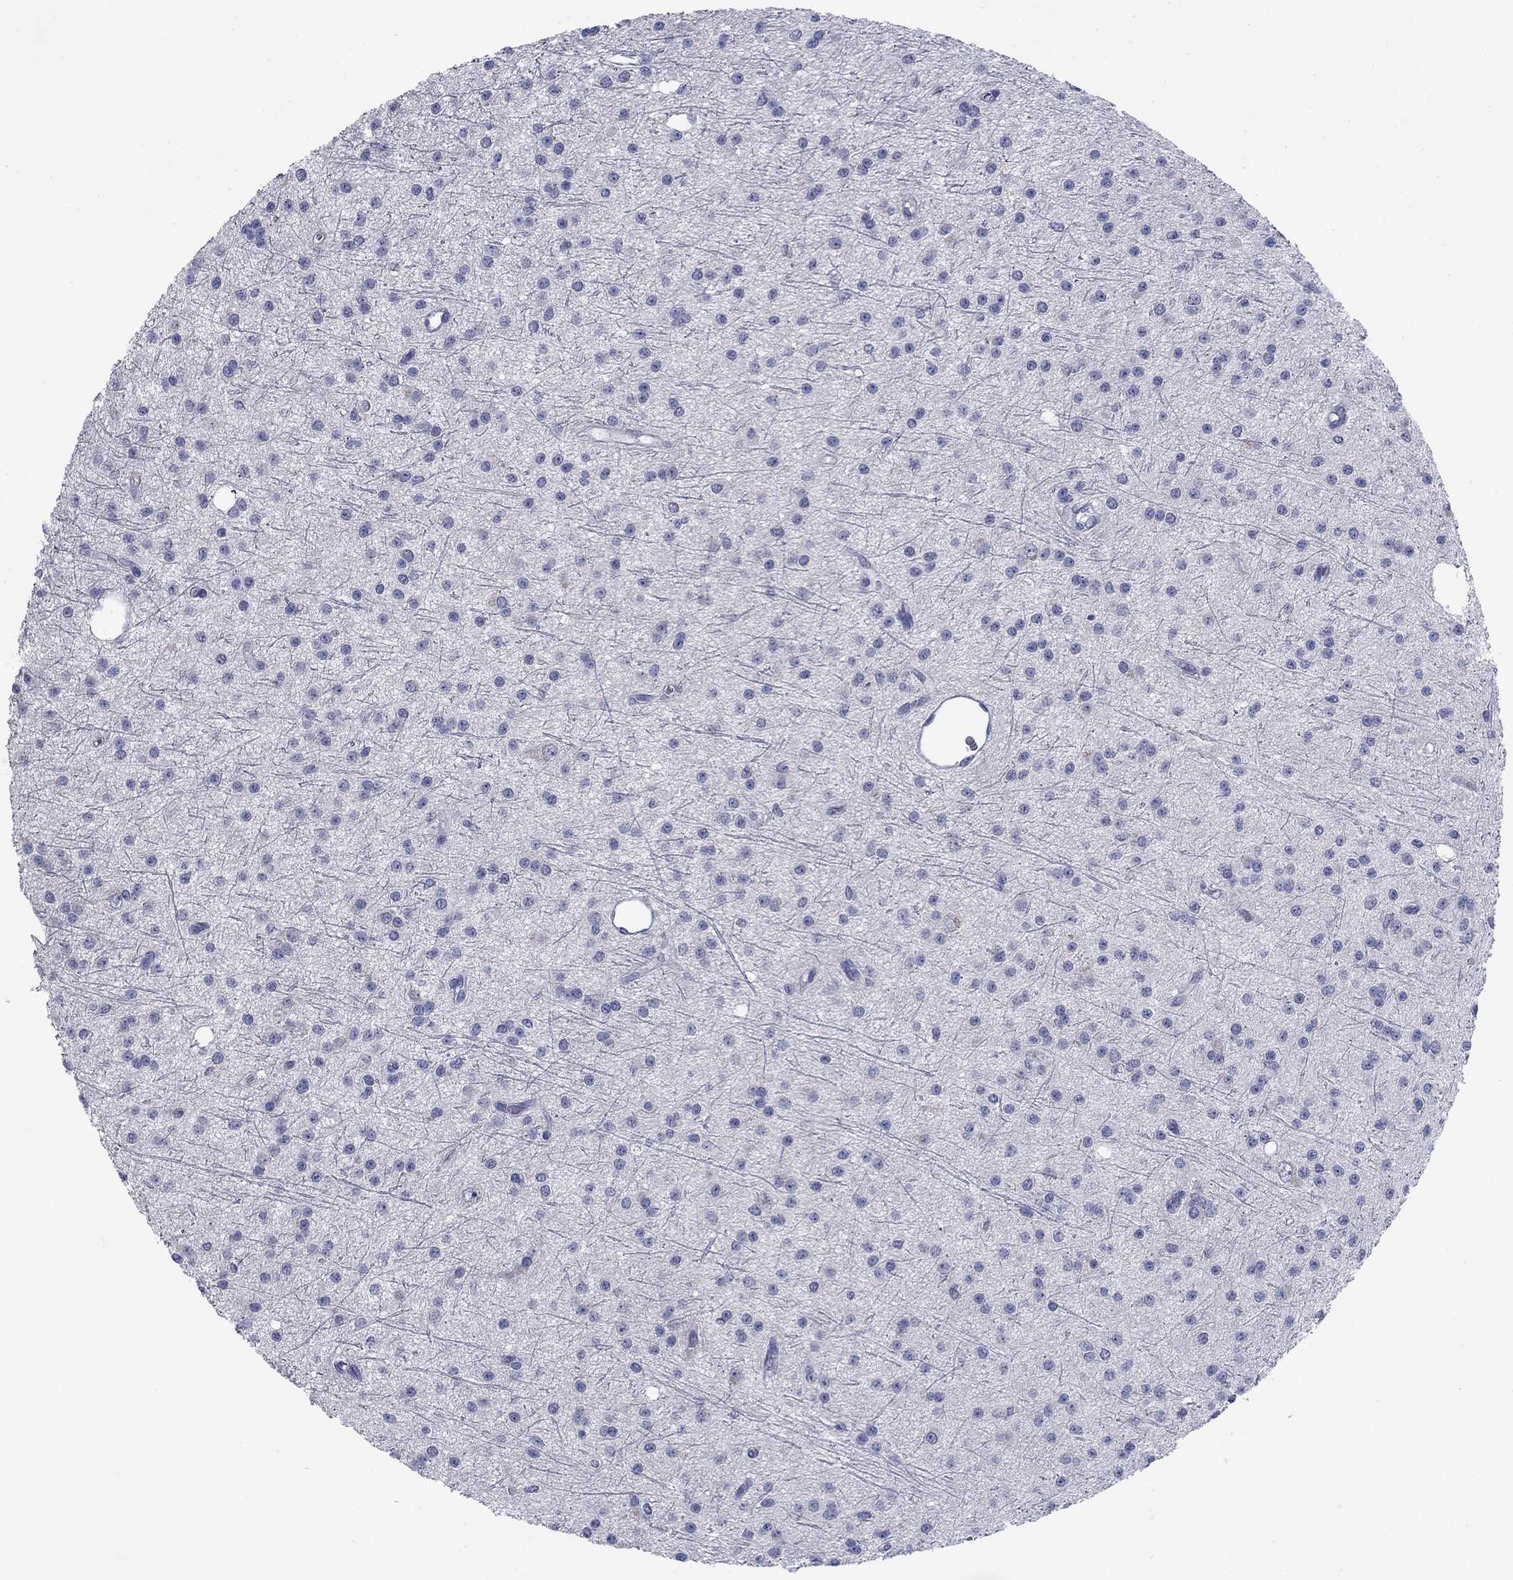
{"staining": {"intensity": "negative", "quantity": "none", "location": "none"}, "tissue": "glioma", "cell_type": "Tumor cells", "image_type": "cancer", "snomed": [{"axis": "morphology", "description": "Glioma, malignant, Low grade"}, {"axis": "topography", "description": "Brain"}], "caption": "Photomicrograph shows no significant protein positivity in tumor cells of malignant glioma (low-grade). Brightfield microscopy of immunohistochemistry stained with DAB (brown) and hematoxylin (blue), captured at high magnification.", "gene": "SULT2B1", "patient": {"sex": "male", "age": 27}}